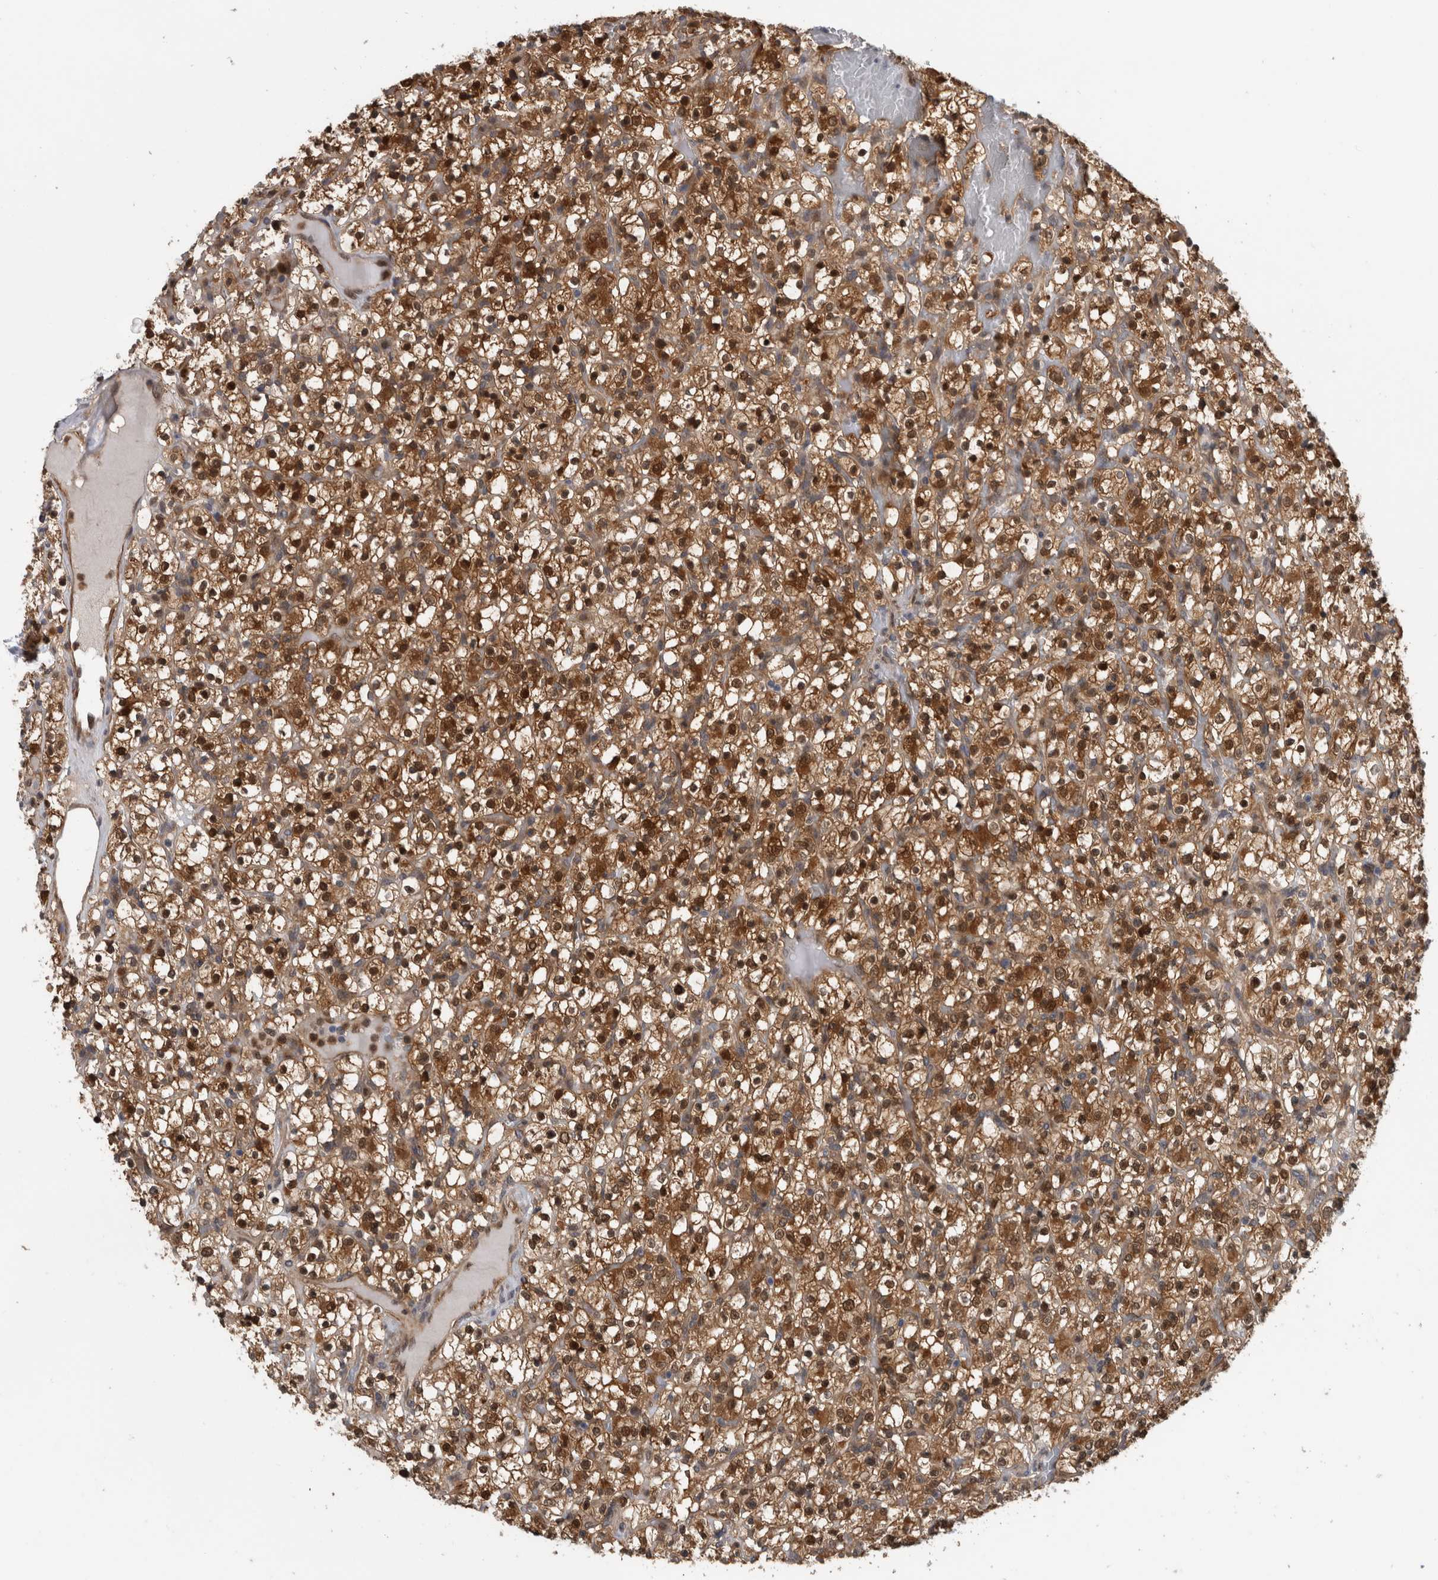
{"staining": {"intensity": "strong", "quantity": ">75%", "location": "cytoplasmic/membranous,nuclear"}, "tissue": "renal cancer", "cell_type": "Tumor cells", "image_type": "cancer", "snomed": [{"axis": "morphology", "description": "Normal tissue, NOS"}, {"axis": "morphology", "description": "Adenocarcinoma, NOS"}, {"axis": "topography", "description": "Kidney"}], "caption": "IHC staining of renal cancer, which demonstrates high levels of strong cytoplasmic/membranous and nuclear staining in approximately >75% of tumor cells indicating strong cytoplasmic/membranous and nuclear protein staining. The staining was performed using DAB (brown) for protein detection and nuclei were counterstained in hematoxylin (blue).", "gene": "NAPRT", "patient": {"sex": "female", "age": 72}}